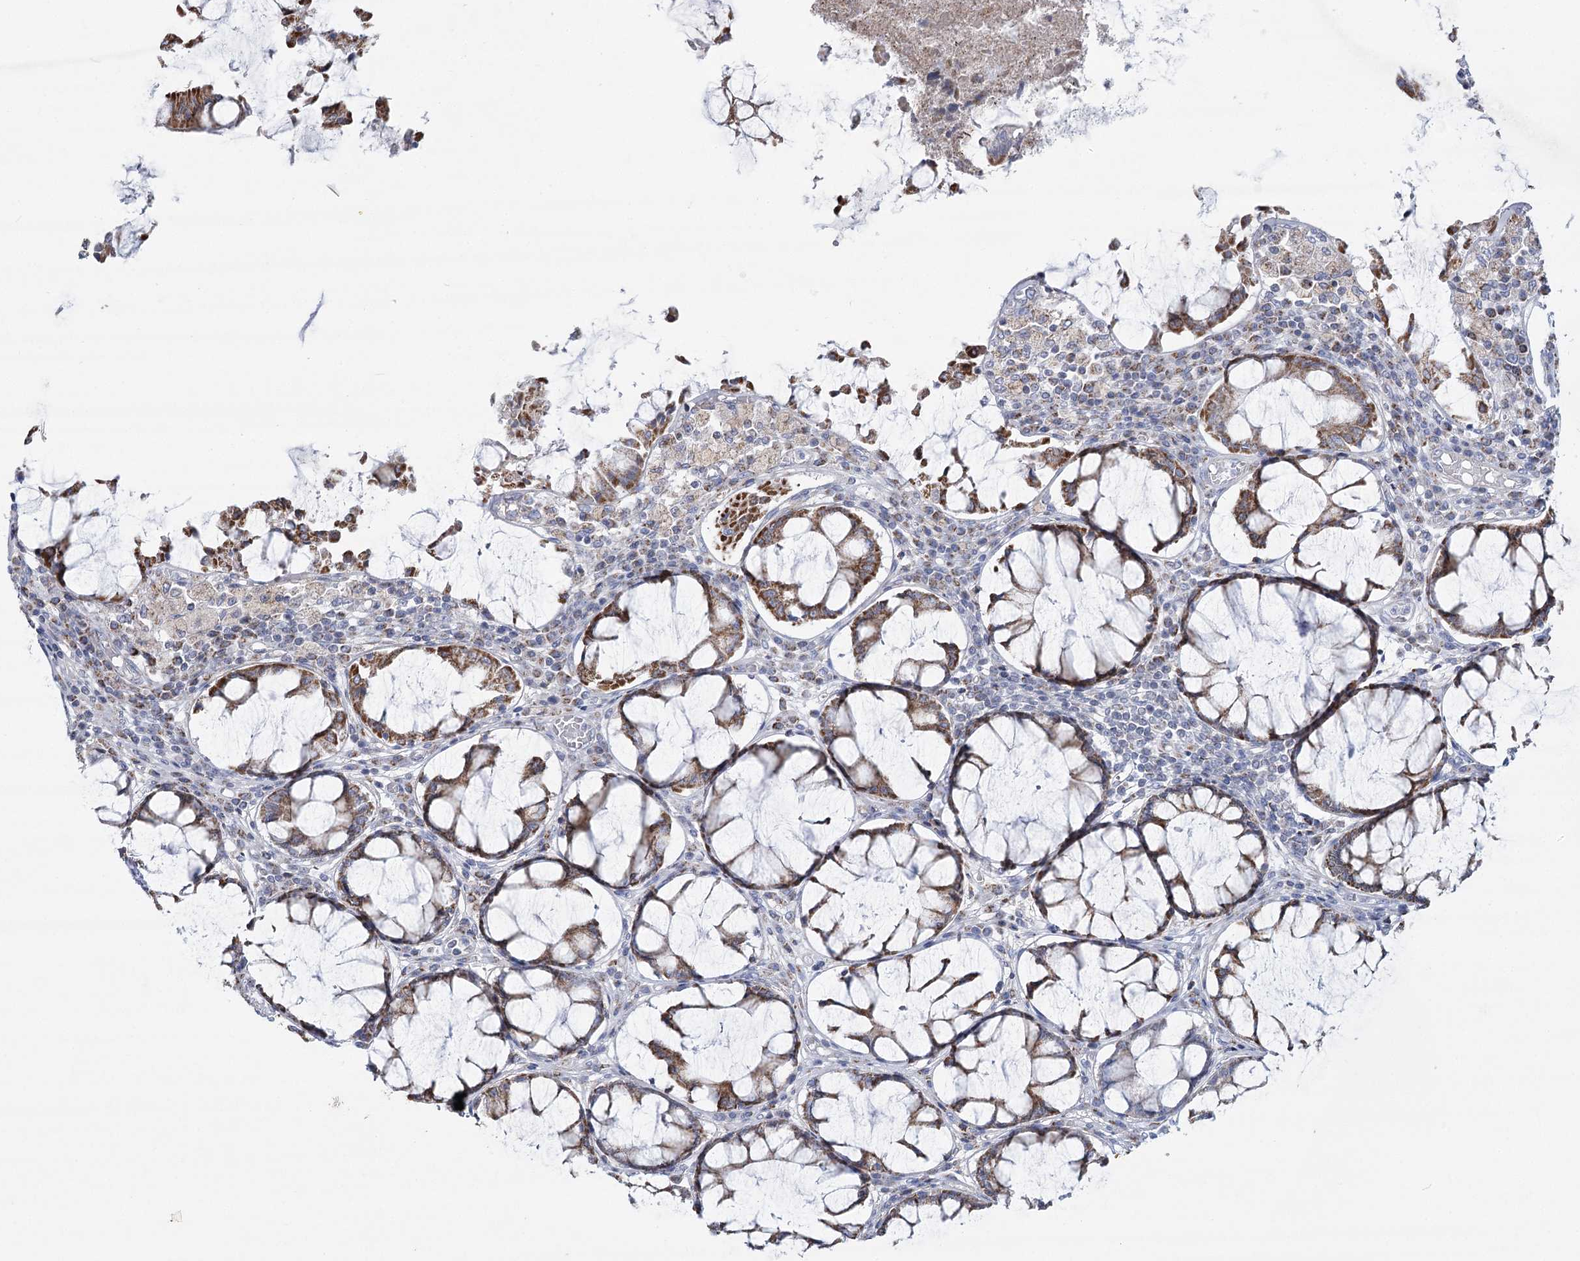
{"staining": {"intensity": "moderate", "quantity": ">75%", "location": "cytoplasmic/membranous"}, "tissue": "colorectal cancer", "cell_type": "Tumor cells", "image_type": "cancer", "snomed": [{"axis": "morphology", "description": "Adenocarcinoma, NOS"}, {"axis": "topography", "description": "Rectum"}], "caption": "This image shows immunohistochemistry staining of human adenocarcinoma (colorectal), with medium moderate cytoplasmic/membranous positivity in about >75% of tumor cells.", "gene": "SNX7", "patient": {"sex": "male", "age": 84}}